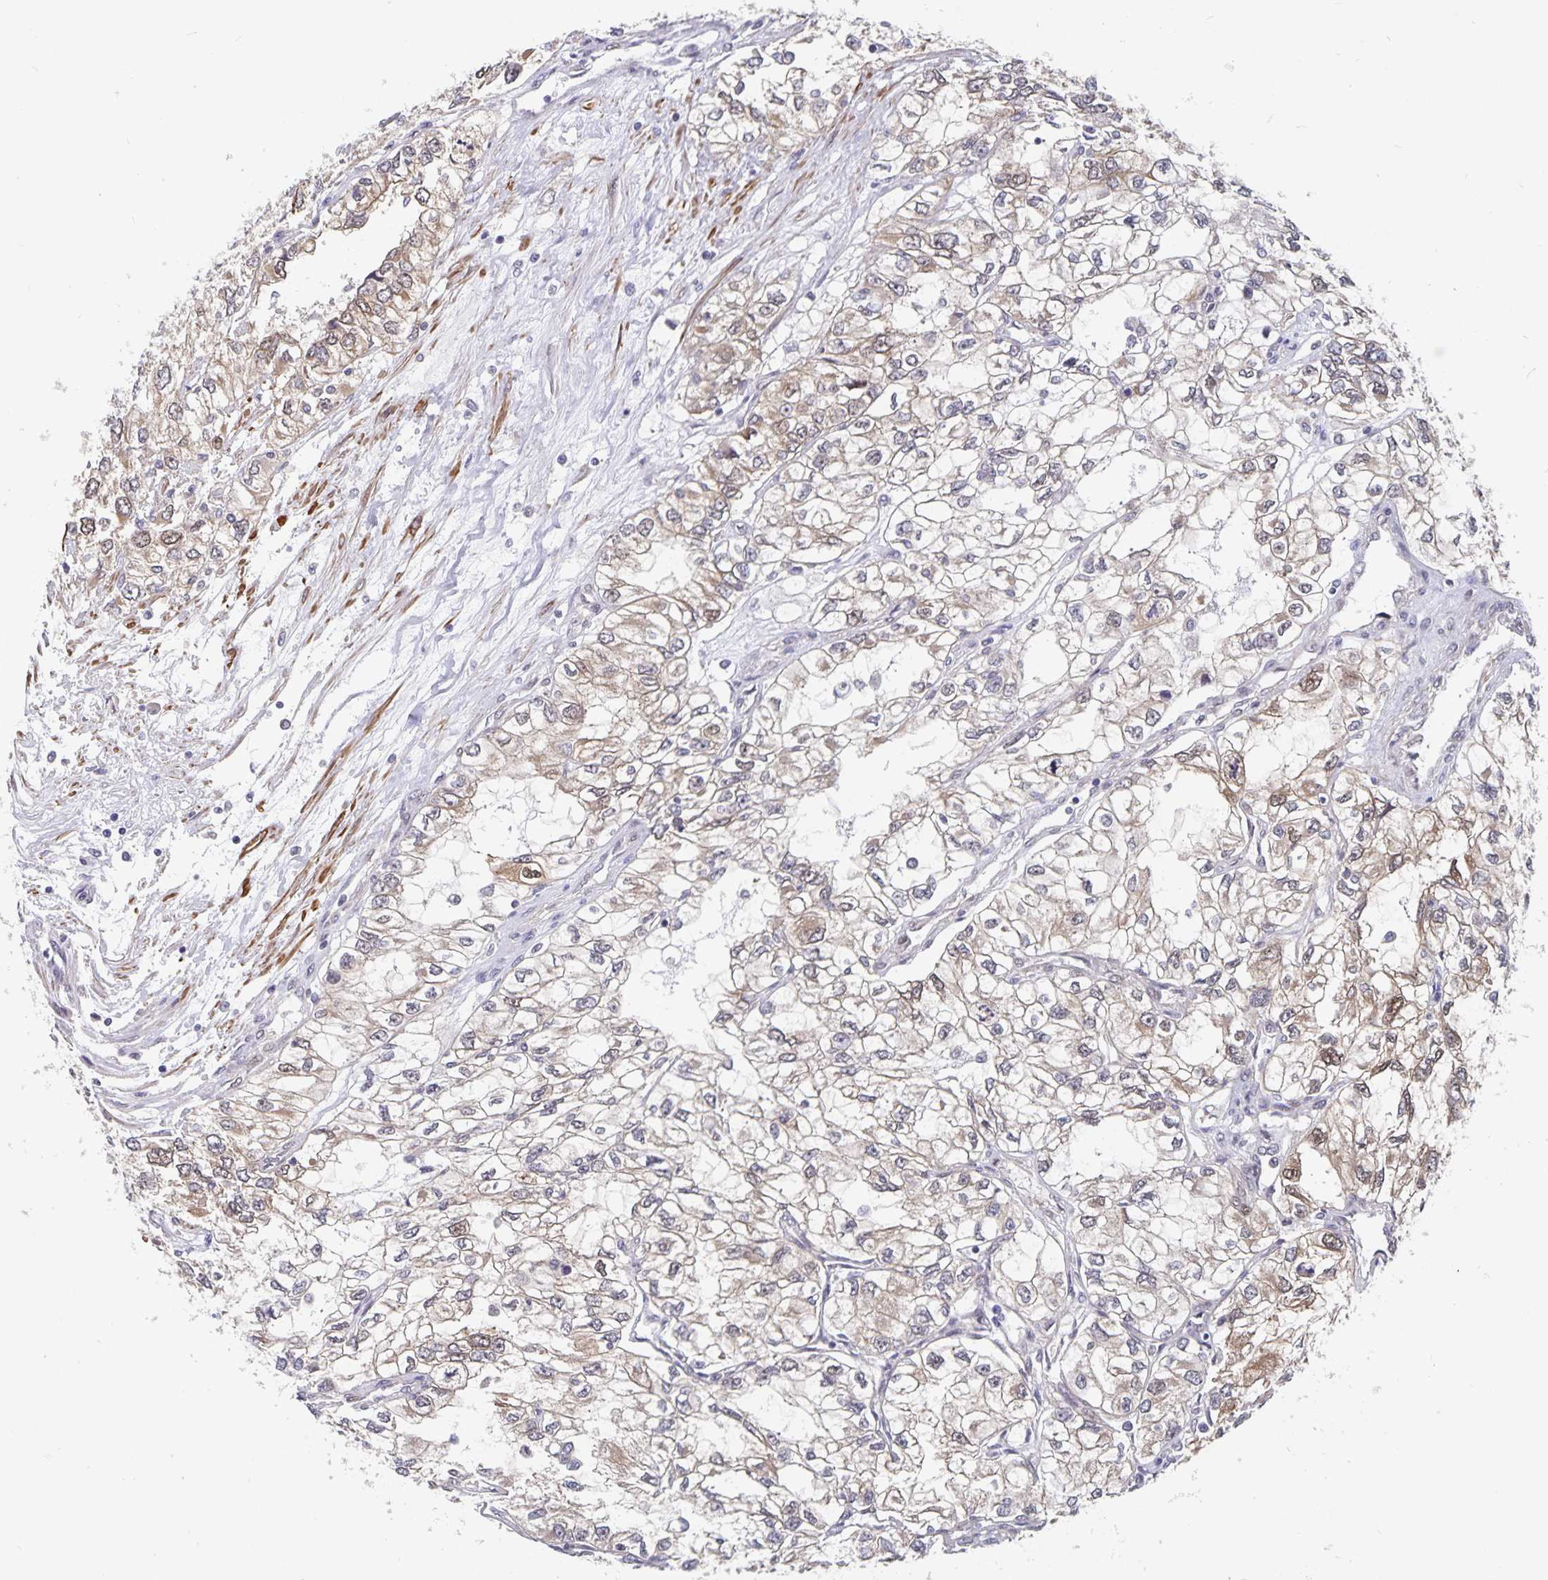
{"staining": {"intensity": "weak", "quantity": "25%-75%", "location": "cytoplasmic/membranous,nuclear"}, "tissue": "renal cancer", "cell_type": "Tumor cells", "image_type": "cancer", "snomed": [{"axis": "morphology", "description": "Adenocarcinoma, NOS"}, {"axis": "topography", "description": "Kidney"}], "caption": "IHC (DAB) staining of human renal adenocarcinoma demonstrates weak cytoplasmic/membranous and nuclear protein positivity in approximately 25%-75% of tumor cells.", "gene": "BAG6", "patient": {"sex": "female", "age": 59}}